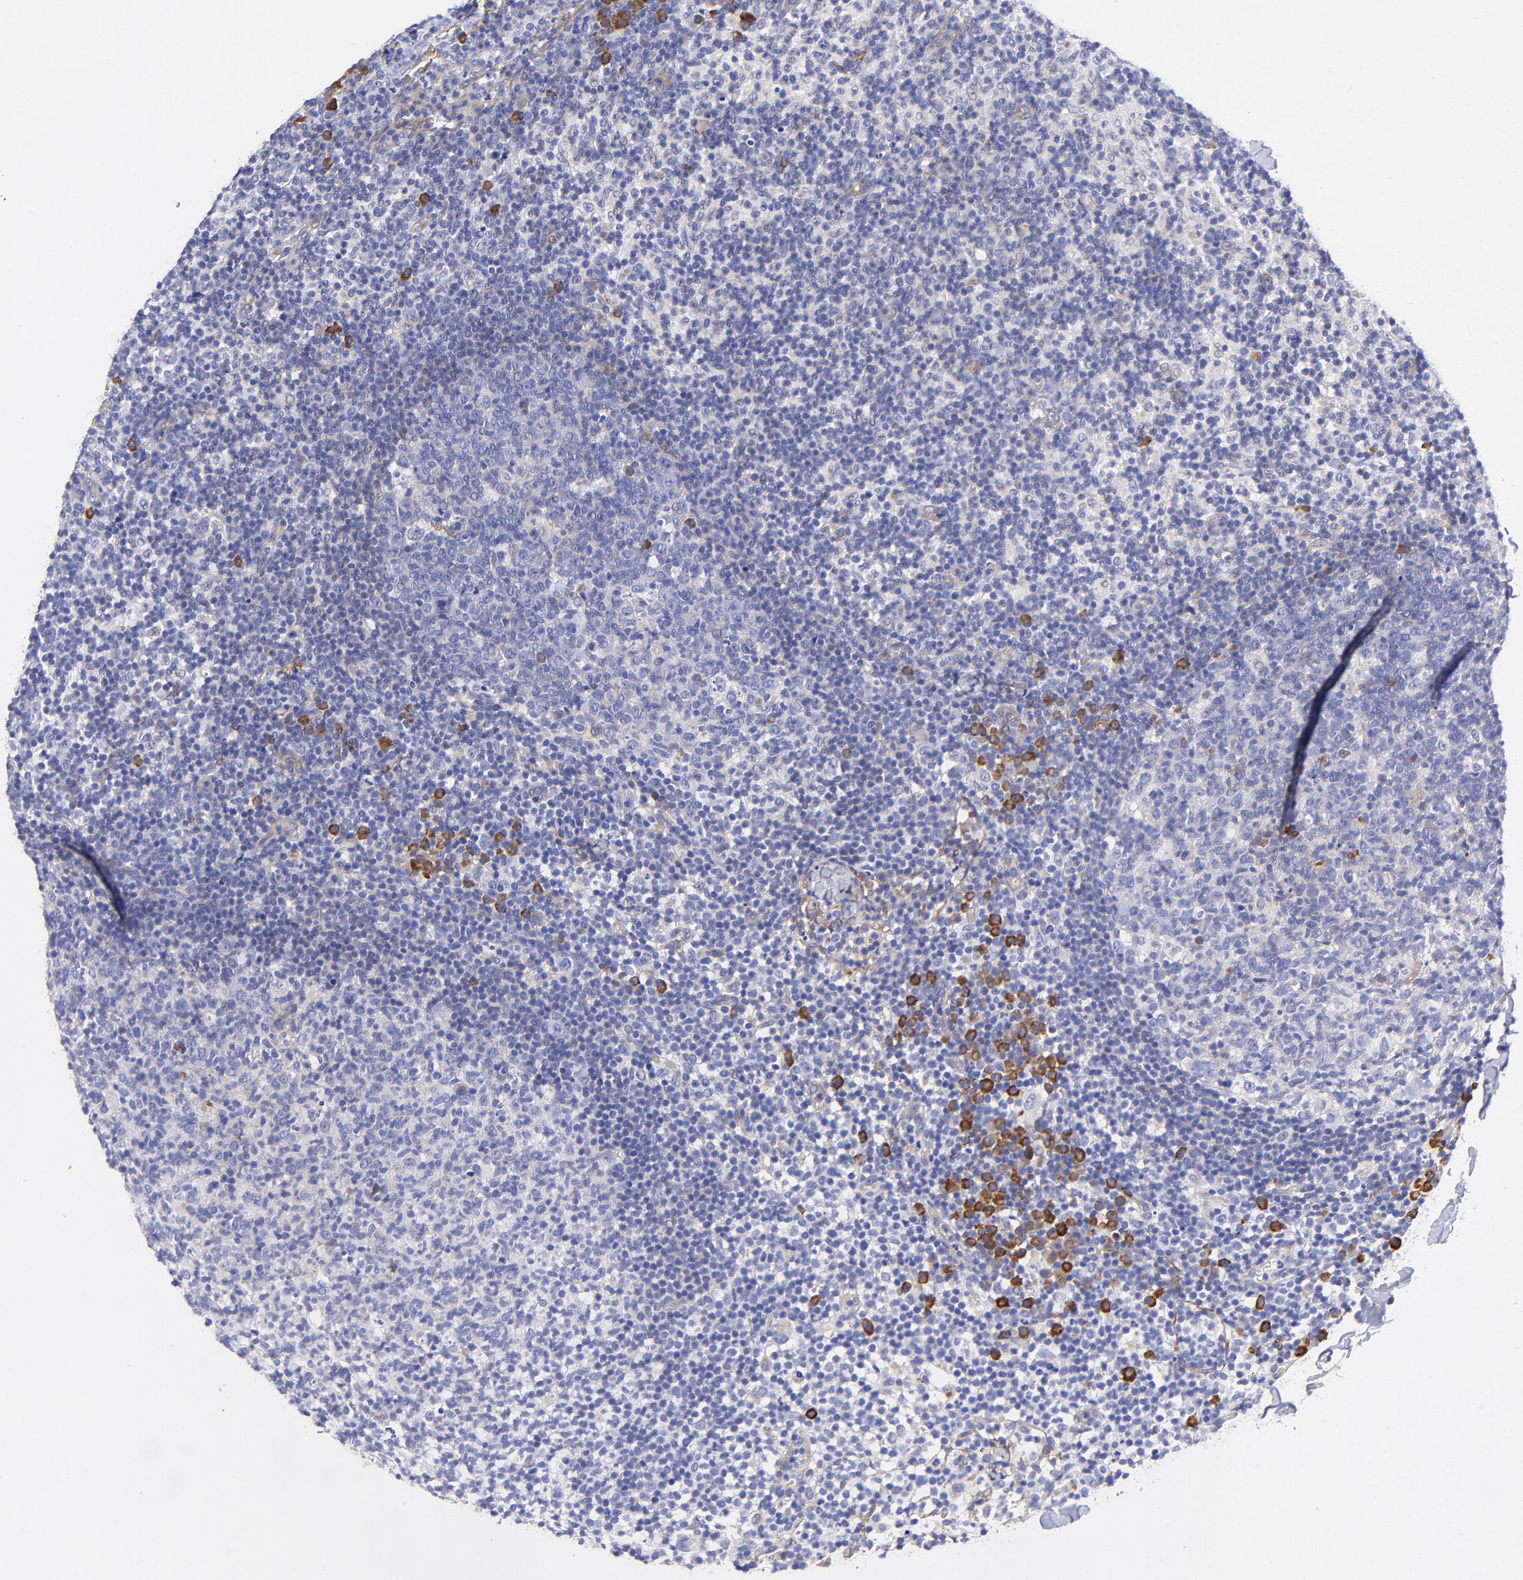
{"staining": {"intensity": "negative", "quantity": "none", "location": "none"}, "tissue": "lymph node", "cell_type": "Germinal center cells", "image_type": "normal", "snomed": [{"axis": "morphology", "description": "Normal tissue, NOS"}, {"axis": "morphology", "description": "Inflammation, NOS"}, {"axis": "topography", "description": "Lymph node"}], "caption": "This is an immunohistochemistry (IHC) photomicrograph of benign lymph node. There is no positivity in germinal center cells.", "gene": "PPFIBP1", "patient": {"sex": "male", "age": 55}}